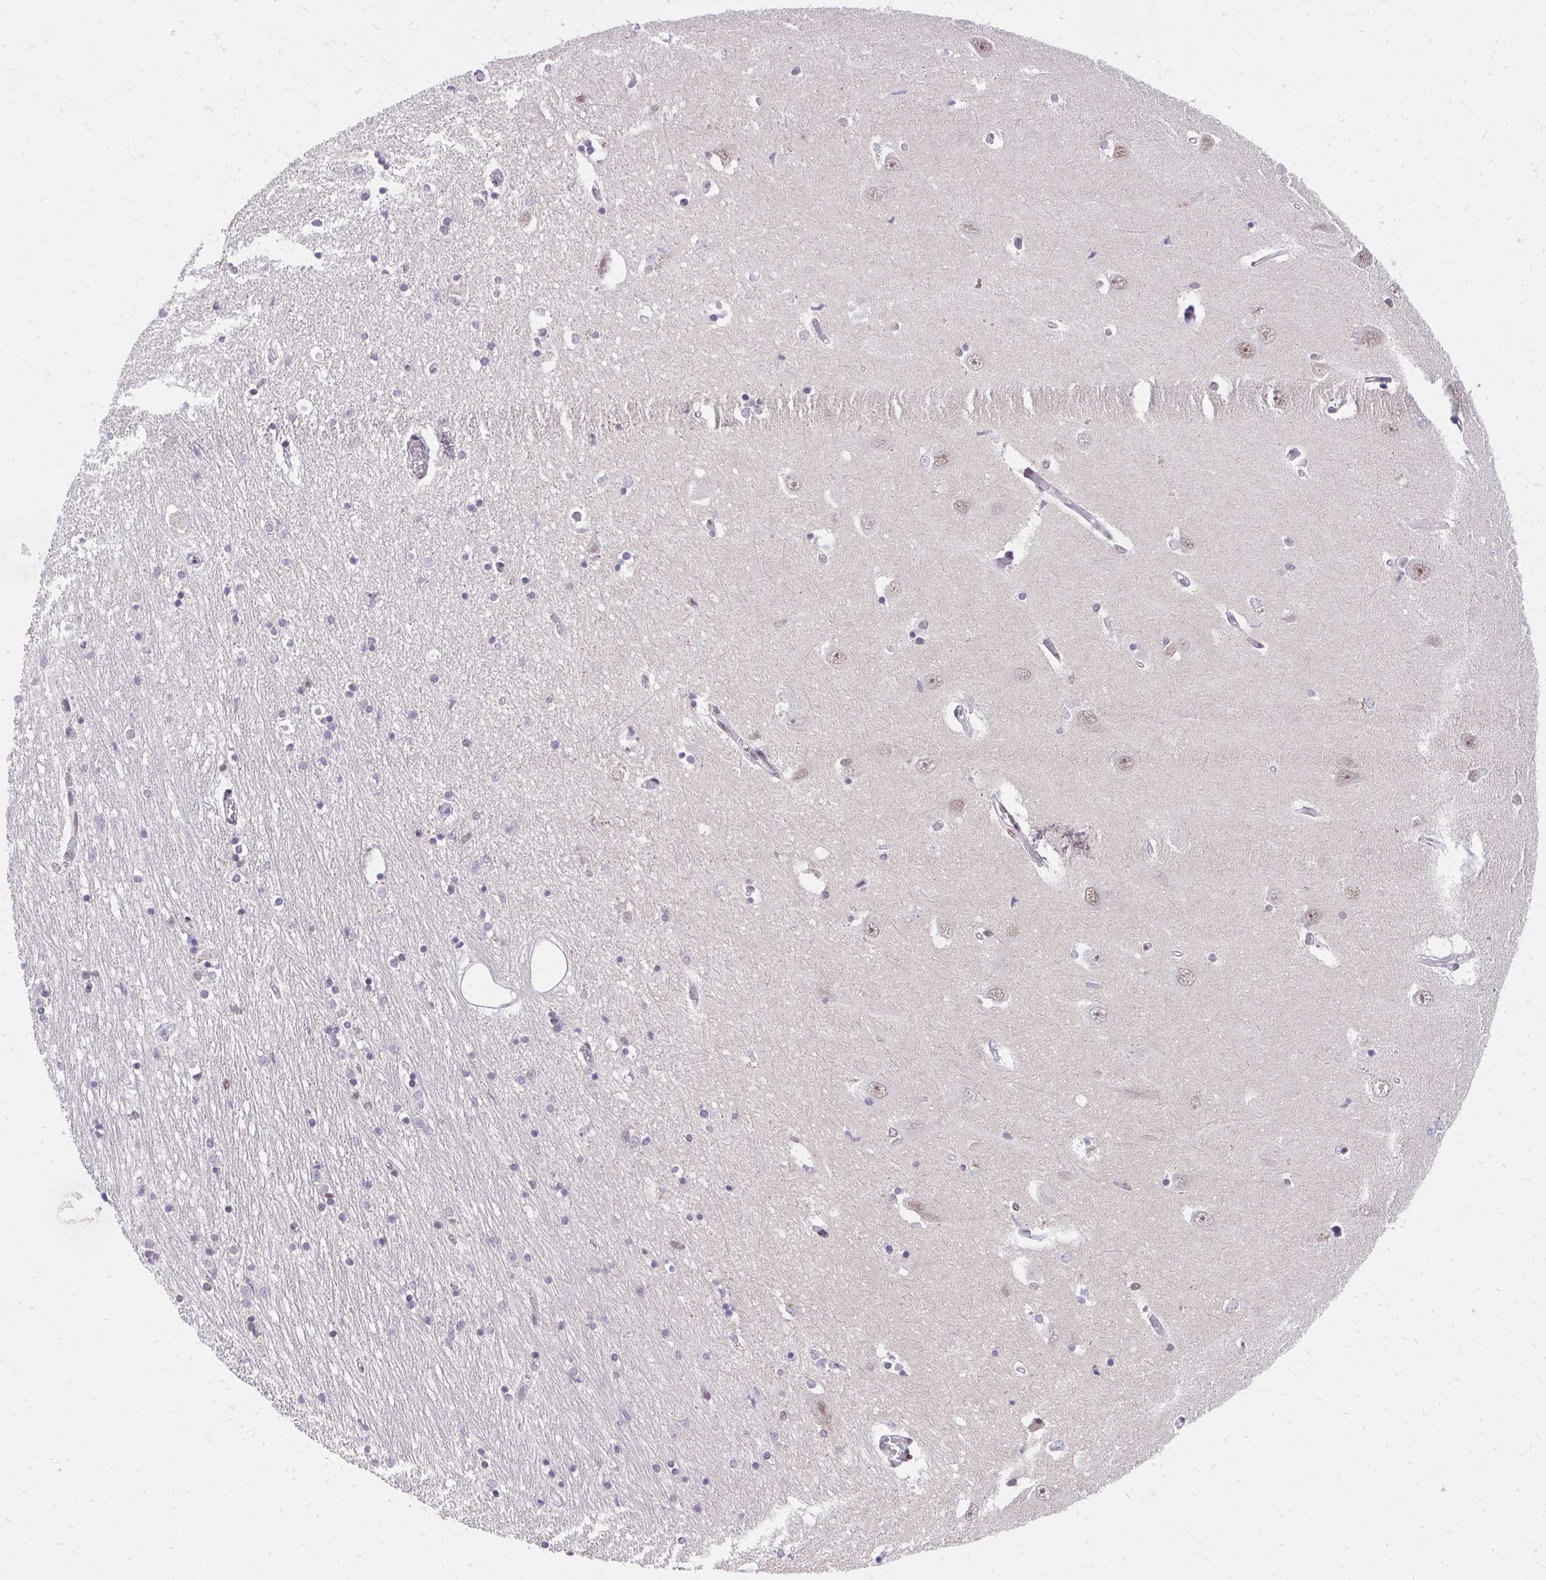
{"staining": {"intensity": "moderate", "quantity": "<25%", "location": "nuclear"}, "tissue": "caudate", "cell_type": "Glial cells", "image_type": "normal", "snomed": [{"axis": "morphology", "description": "Normal tissue, NOS"}, {"axis": "topography", "description": "Lateral ventricle wall"}, {"axis": "topography", "description": "Hippocampus"}], "caption": "This image reveals immunohistochemistry staining of normal caudate, with low moderate nuclear expression in approximately <25% of glial cells.", "gene": "SYNE4", "patient": {"sex": "female", "age": 63}}